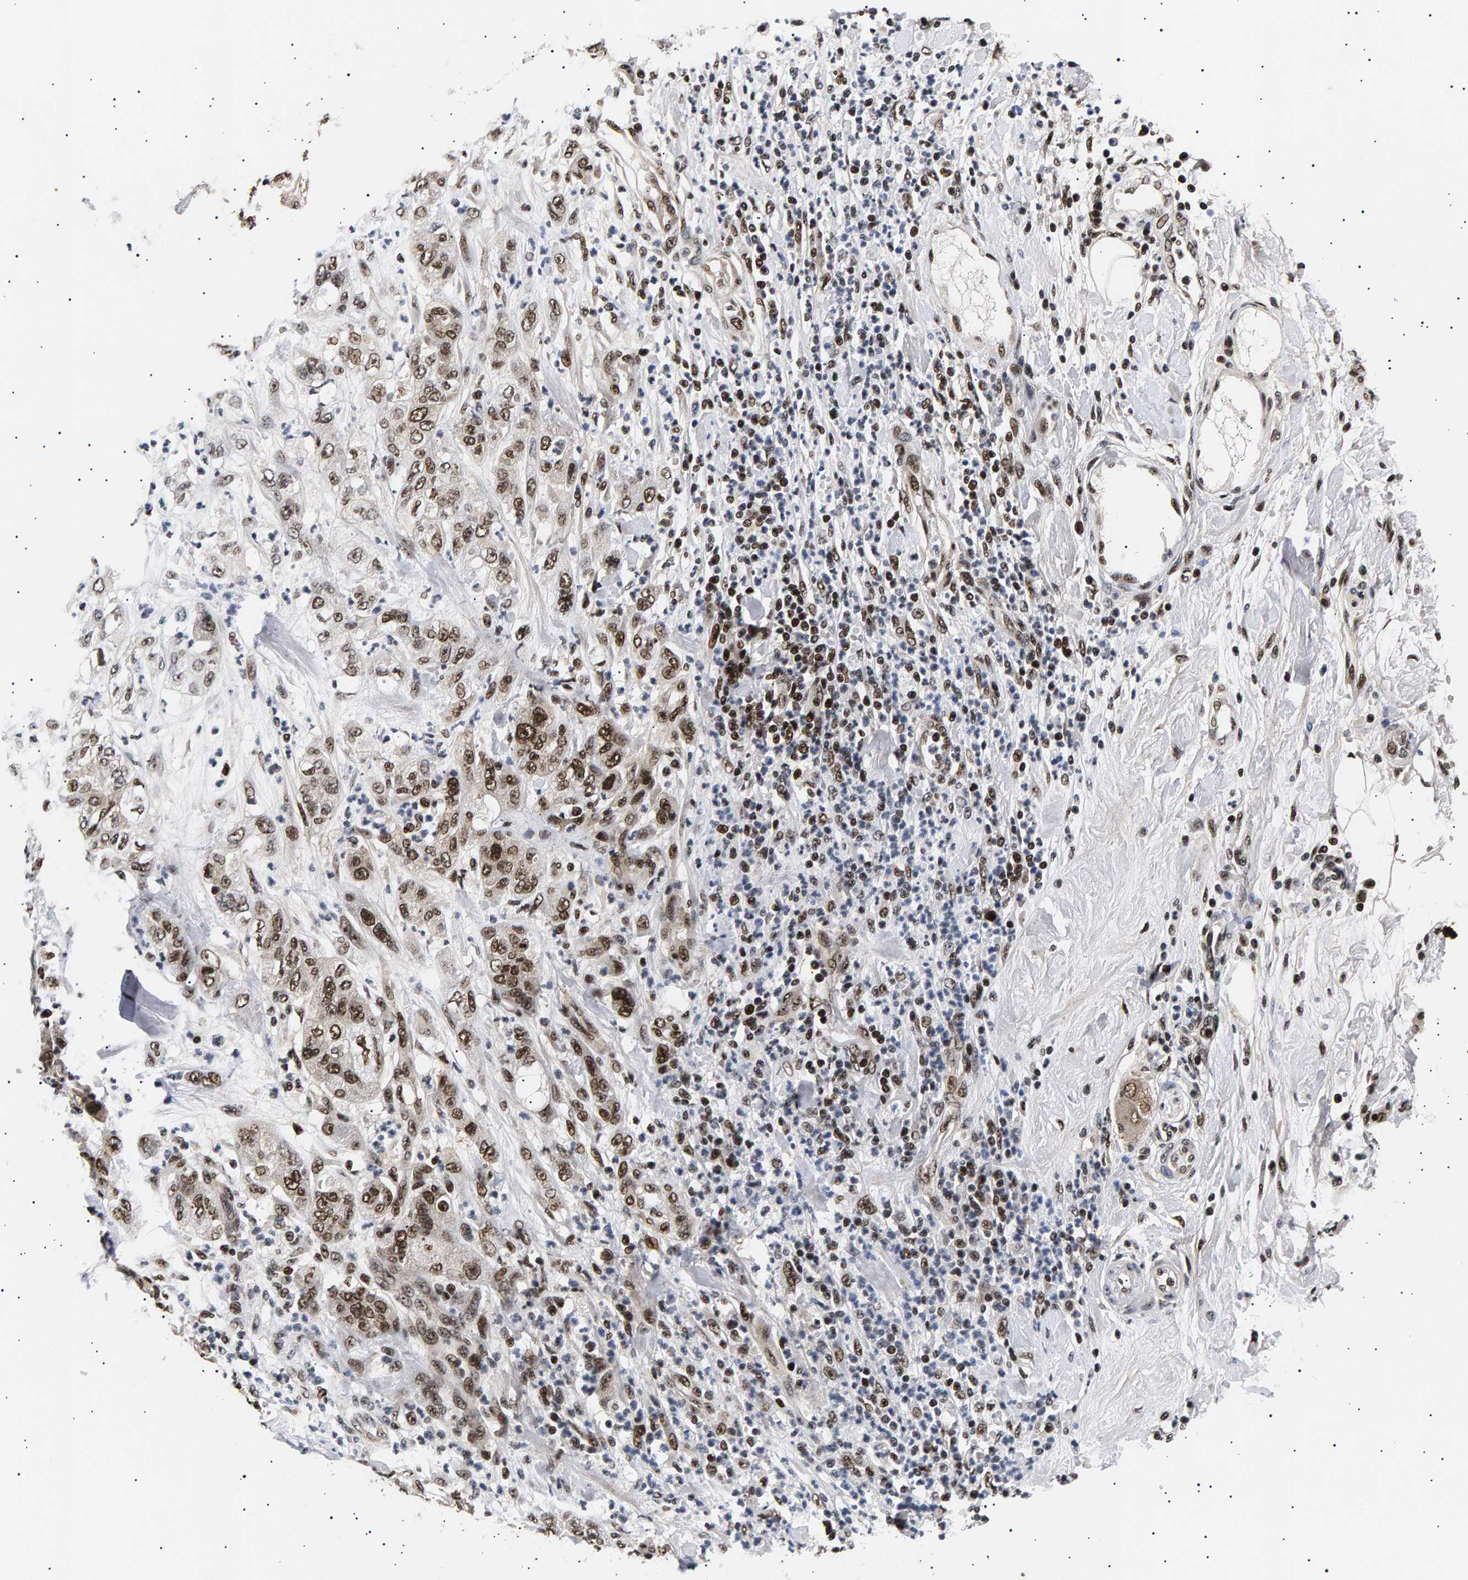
{"staining": {"intensity": "strong", "quantity": "25%-75%", "location": "nuclear"}, "tissue": "pancreatic cancer", "cell_type": "Tumor cells", "image_type": "cancer", "snomed": [{"axis": "morphology", "description": "Adenocarcinoma, NOS"}, {"axis": "topography", "description": "Pancreas"}], "caption": "The micrograph reveals immunohistochemical staining of adenocarcinoma (pancreatic). There is strong nuclear expression is present in about 25%-75% of tumor cells.", "gene": "ANKRD40", "patient": {"sex": "female", "age": 78}}